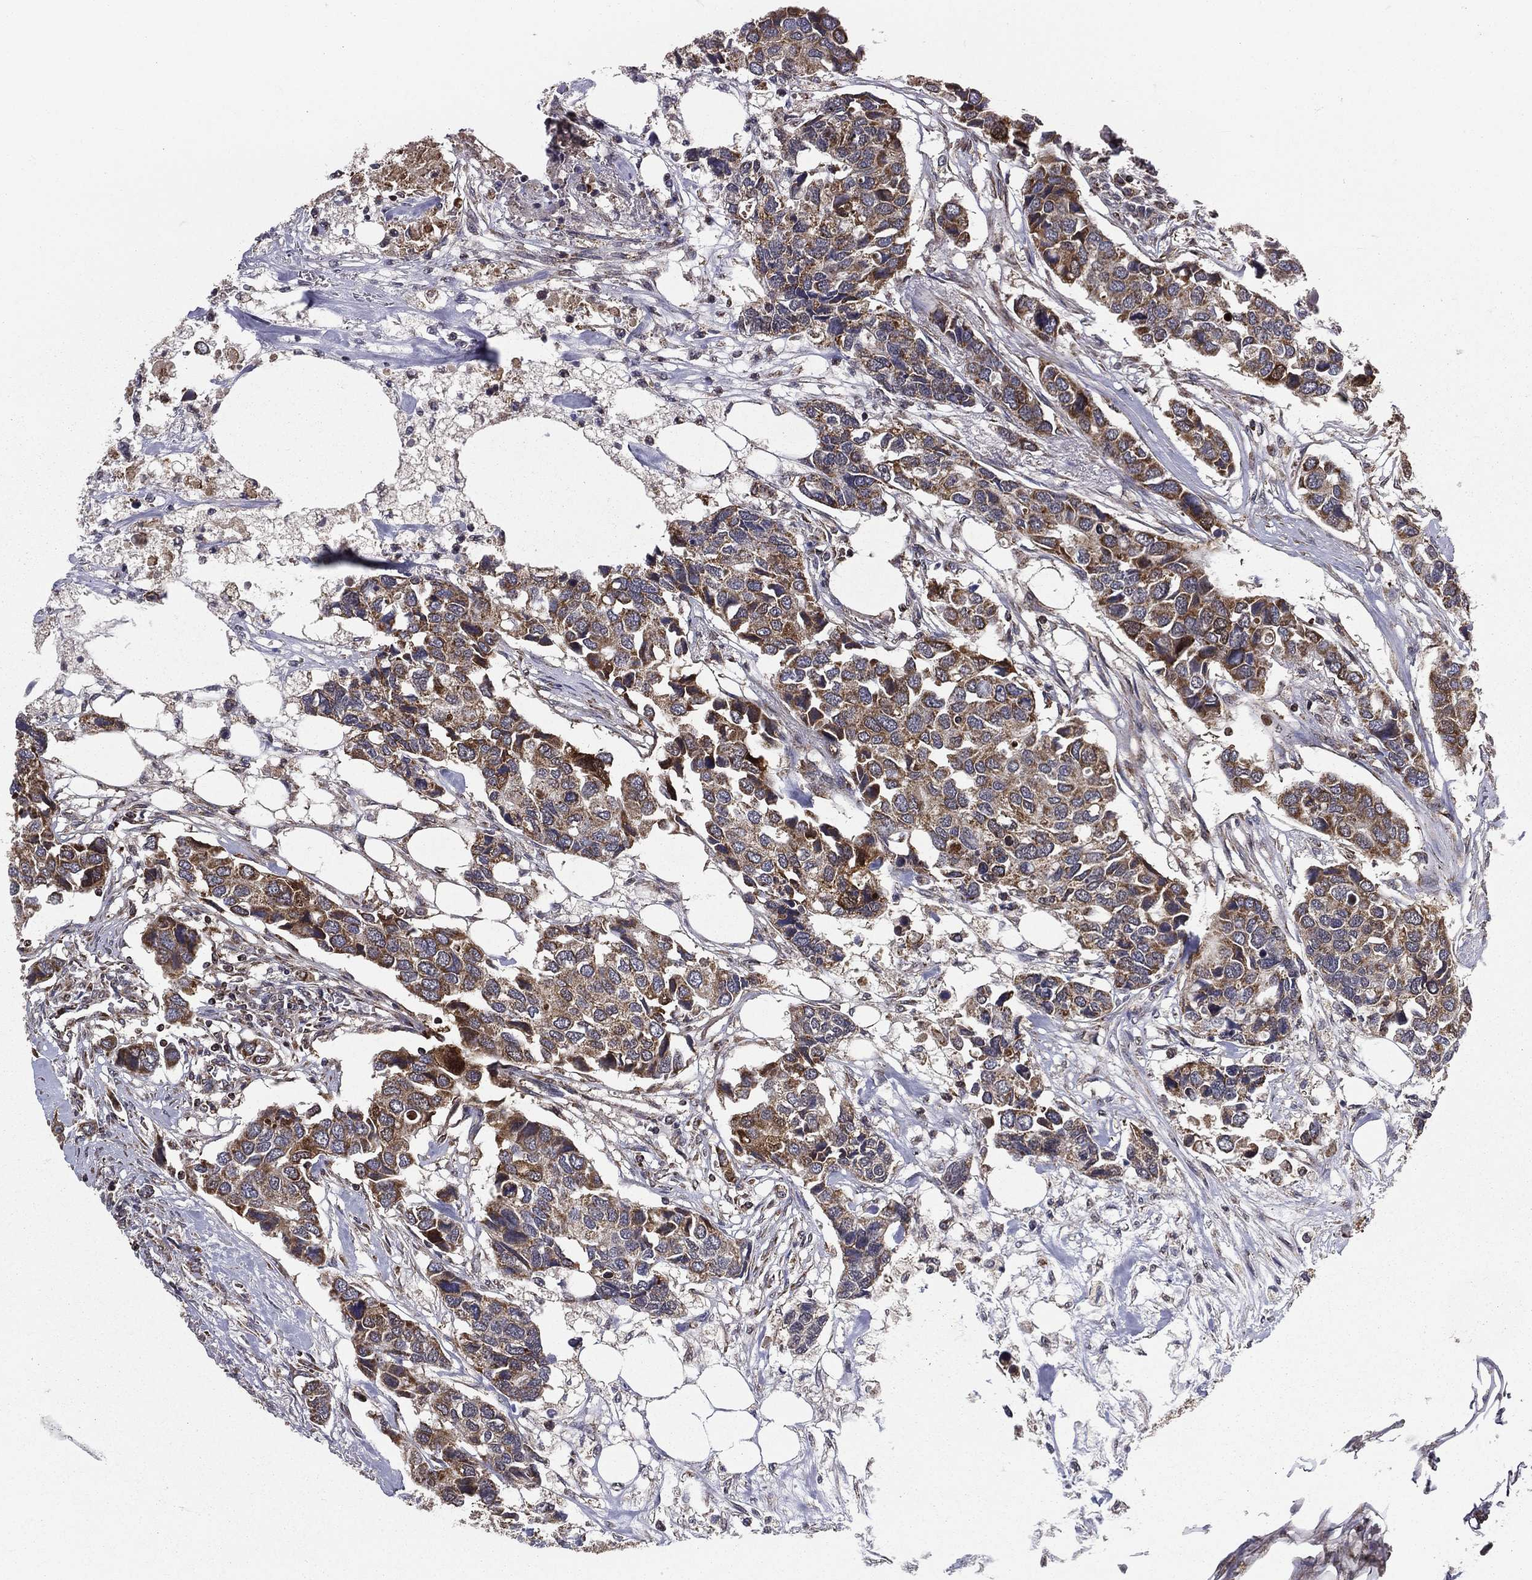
{"staining": {"intensity": "moderate", "quantity": ">75%", "location": "cytoplasmic/membranous"}, "tissue": "breast cancer", "cell_type": "Tumor cells", "image_type": "cancer", "snomed": [{"axis": "morphology", "description": "Duct carcinoma"}, {"axis": "topography", "description": "Breast"}], "caption": "A brown stain labels moderate cytoplasmic/membranous staining of a protein in breast cancer (intraductal carcinoma) tumor cells.", "gene": "RIGI", "patient": {"sex": "female", "age": 83}}